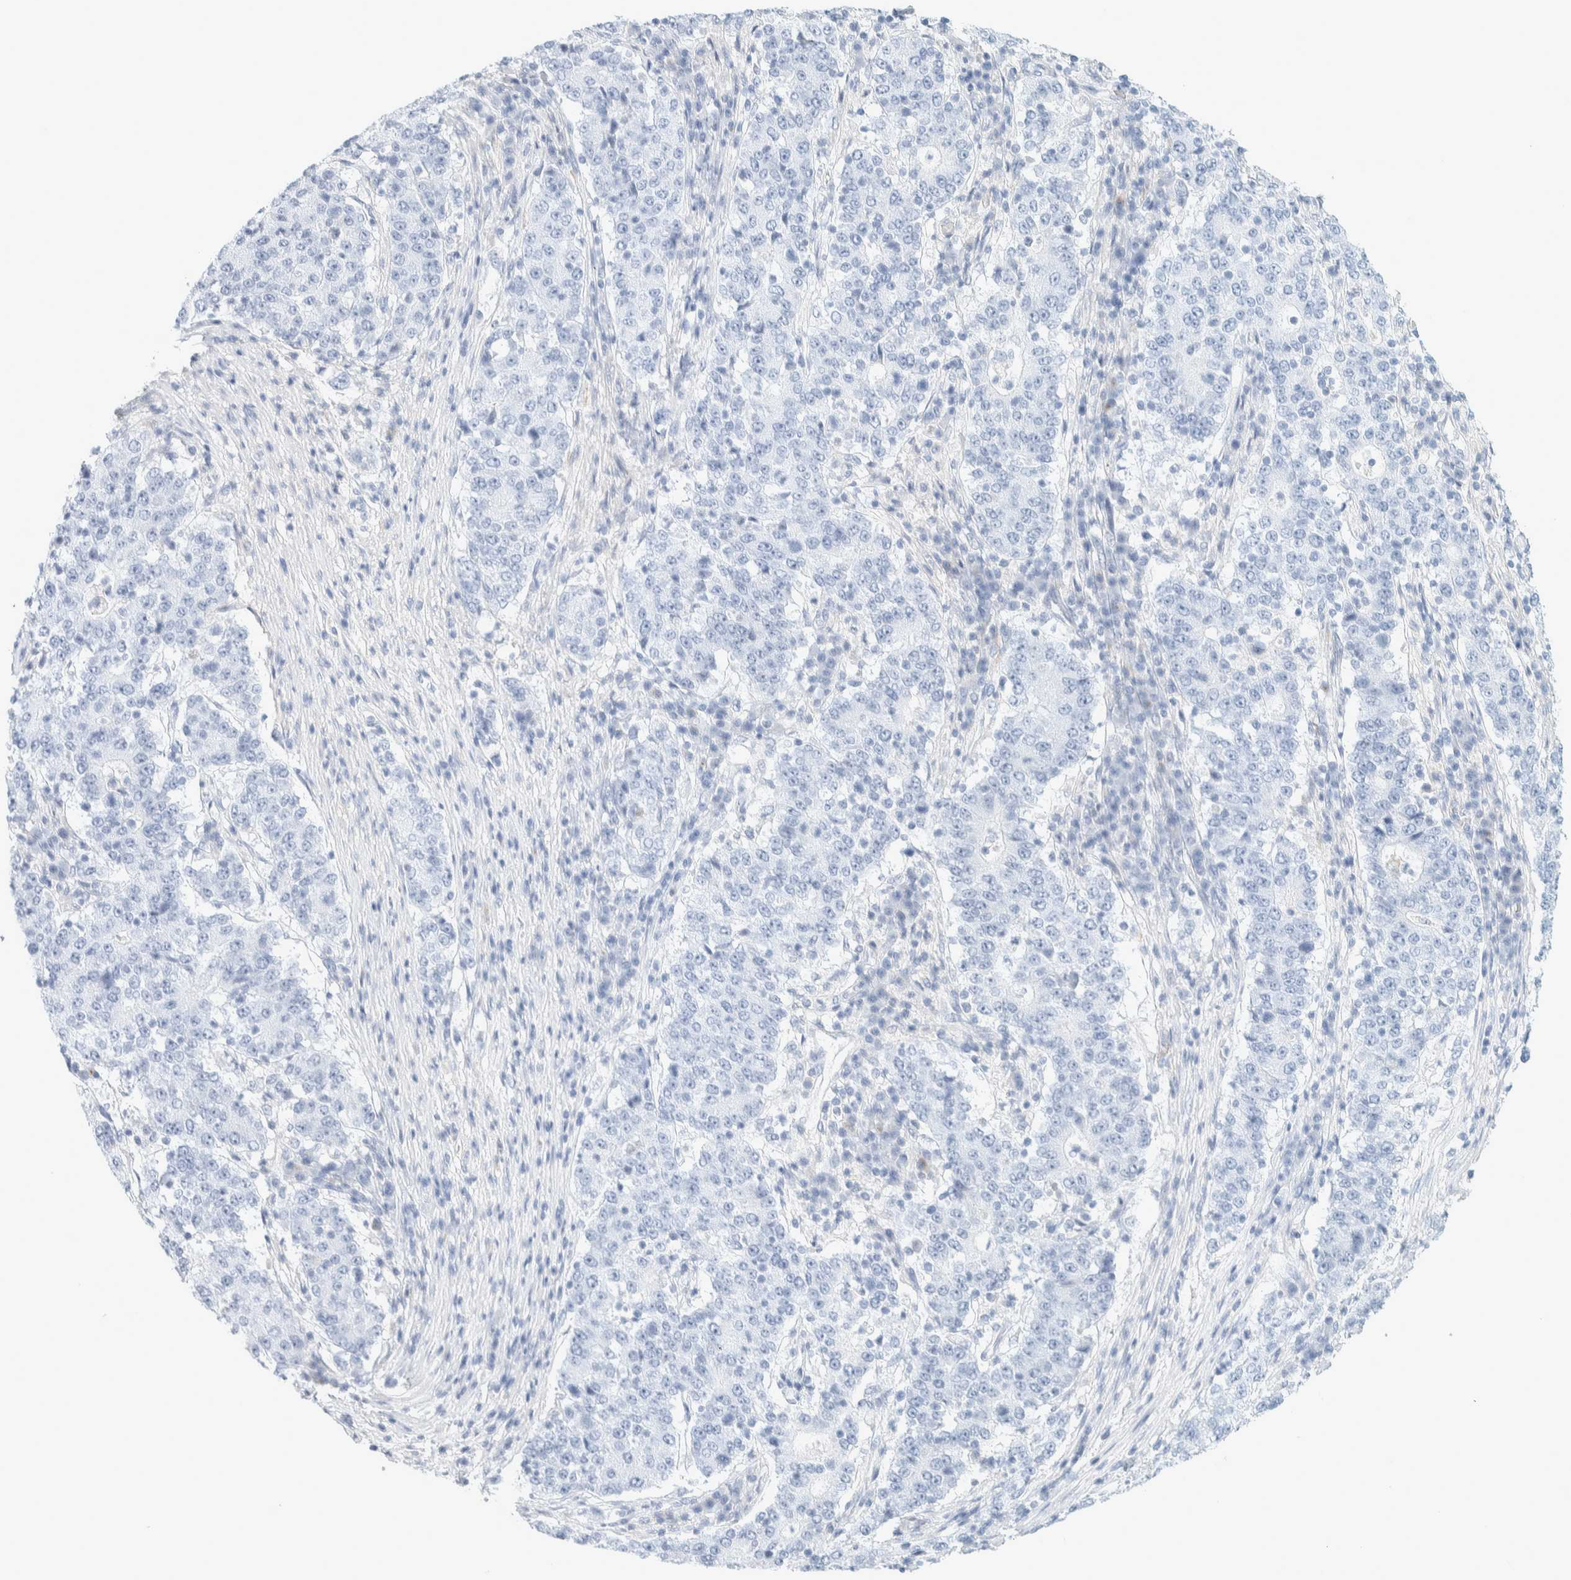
{"staining": {"intensity": "negative", "quantity": "none", "location": "none"}, "tissue": "stomach cancer", "cell_type": "Tumor cells", "image_type": "cancer", "snomed": [{"axis": "morphology", "description": "Adenocarcinoma, NOS"}, {"axis": "topography", "description": "Stomach"}], "caption": "A high-resolution histopathology image shows immunohistochemistry staining of adenocarcinoma (stomach), which displays no significant staining in tumor cells.", "gene": "ATCAY", "patient": {"sex": "male", "age": 59}}